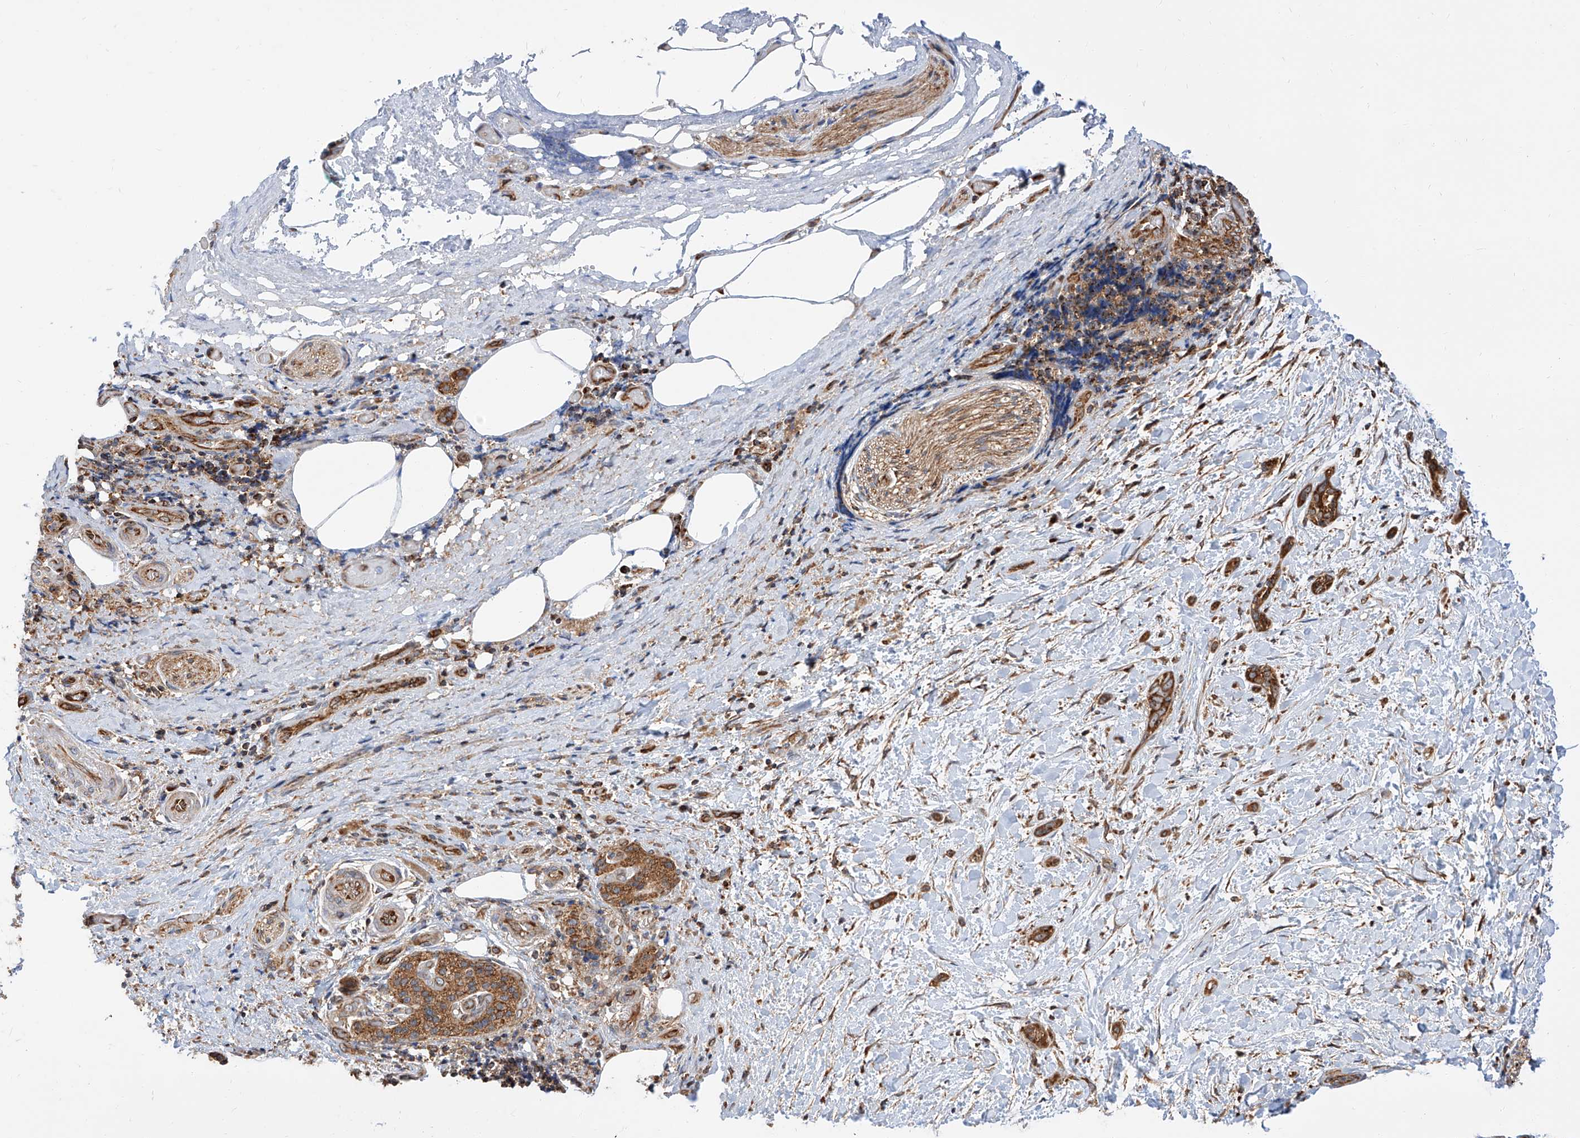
{"staining": {"intensity": "strong", "quantity": ">75%", "location": "cytoplasmic/membranous"}, "tissue": "pancreatic cancer", "cell_type": "Tumor cells", "image_type": "cancer", "snomed": [{"axis": "morphology", "description": "Normal tissue, NOS"}, {"axis": "morphology", "description": "Adenocarcinoma, NOS"}, {"axis": "topography", "description": "Pancreas"}, {"axis": "topography", "description": "Peripheral nerve tissue"}], "caption": "Human adenocarcinoma (pancreatic) stained with a brown dye displays strong cytoplasmic/membranous positive staining in about >75% of tumor cells.", "gene": "ISCA2", "patient": {"sex": "female", "age": 63}}